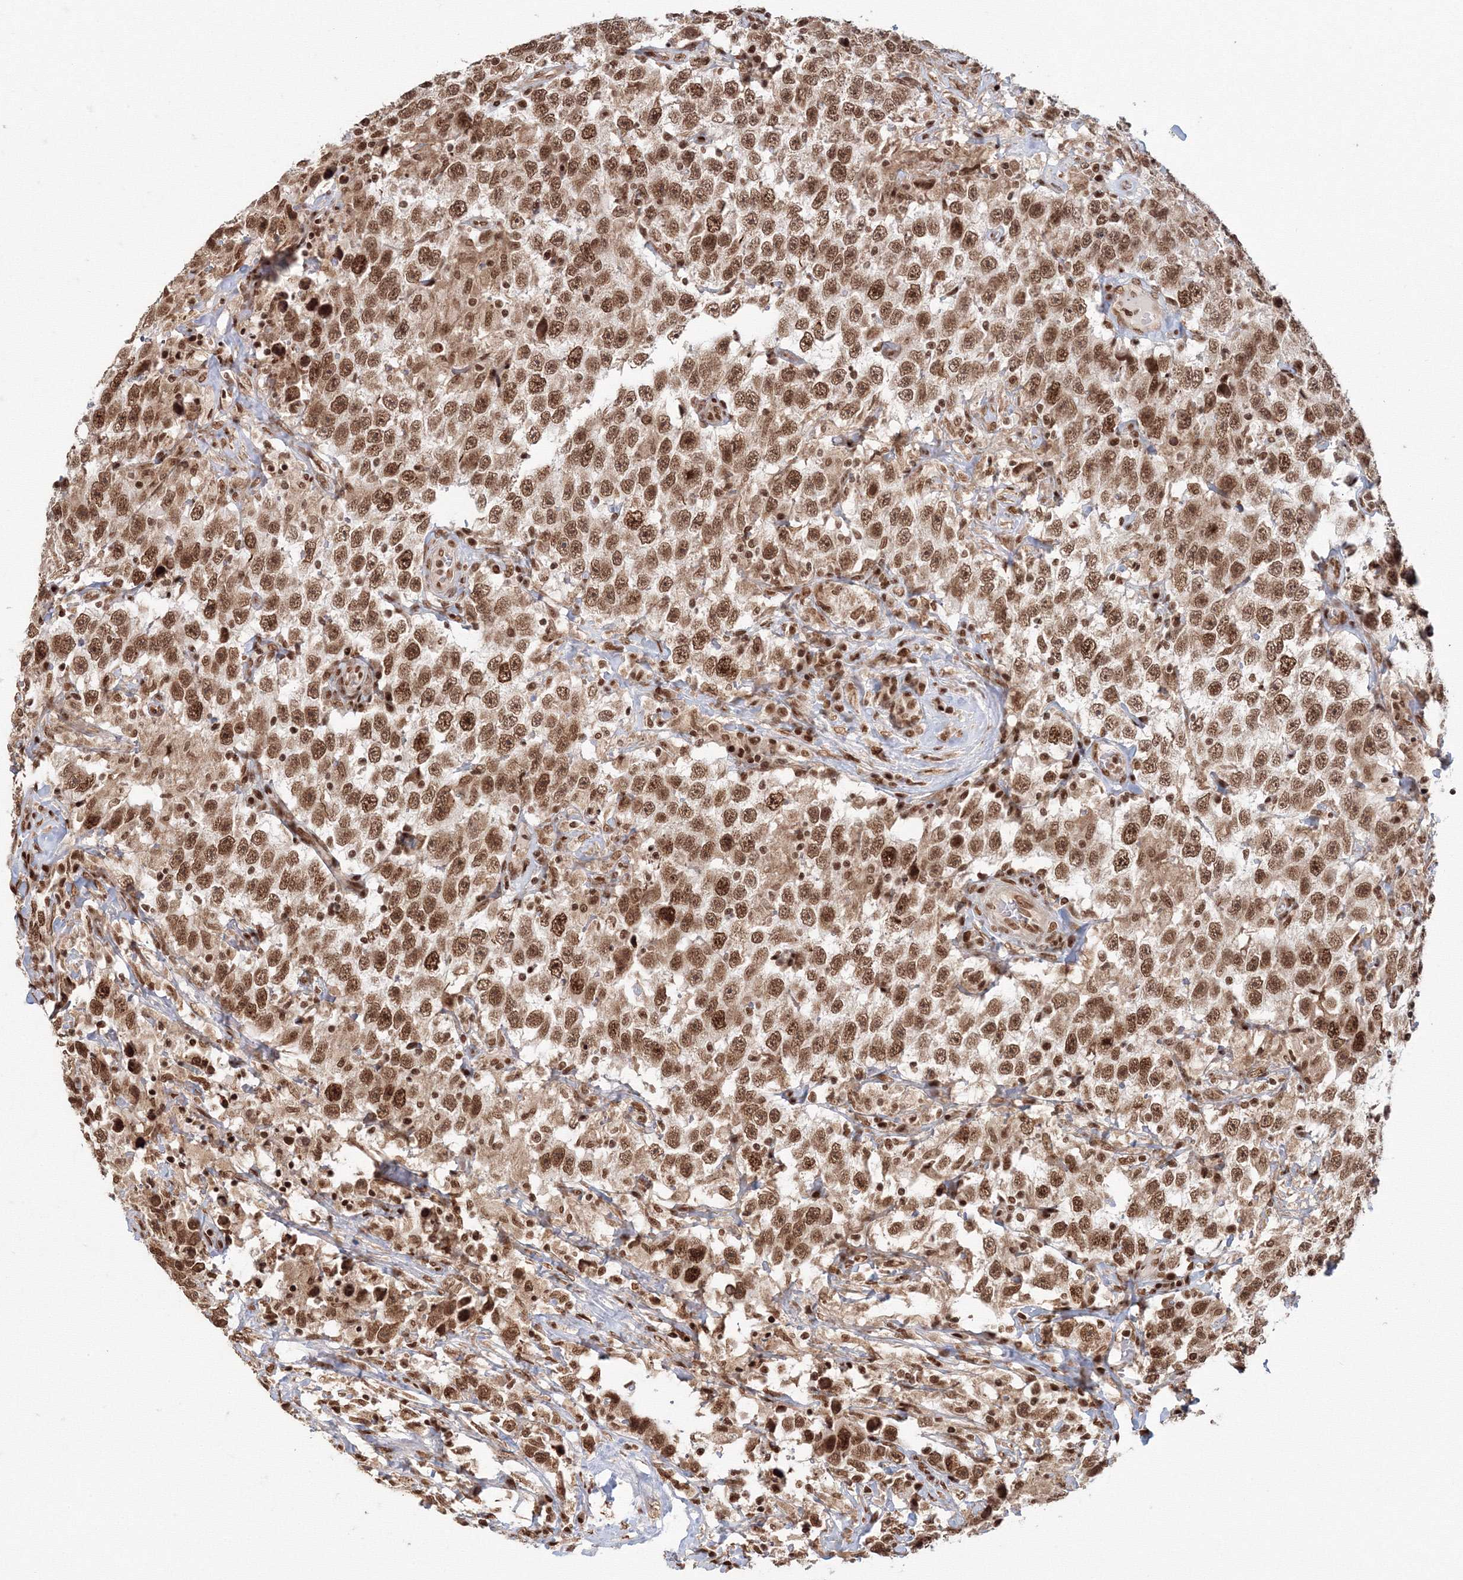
{"staining": {"intensity": "moderate", "quantity": ">75%", "location": "nuclear"}, "tissue": "testis cancer", "cell_type": "Tumor cells", "image_type": "cancer", "snomed": [{"axis": "morphology", "description": "Seminoma, NOS"}, {"axis": "topography", "description": "Testis"}], "caption": "Immunohistochemical staining of testis cancer shows moderate nuclear protein positivity in approximately >75% of tumor cells.", "gene": "KIF20A", "patient": {"sex": "male", "age": 41}}